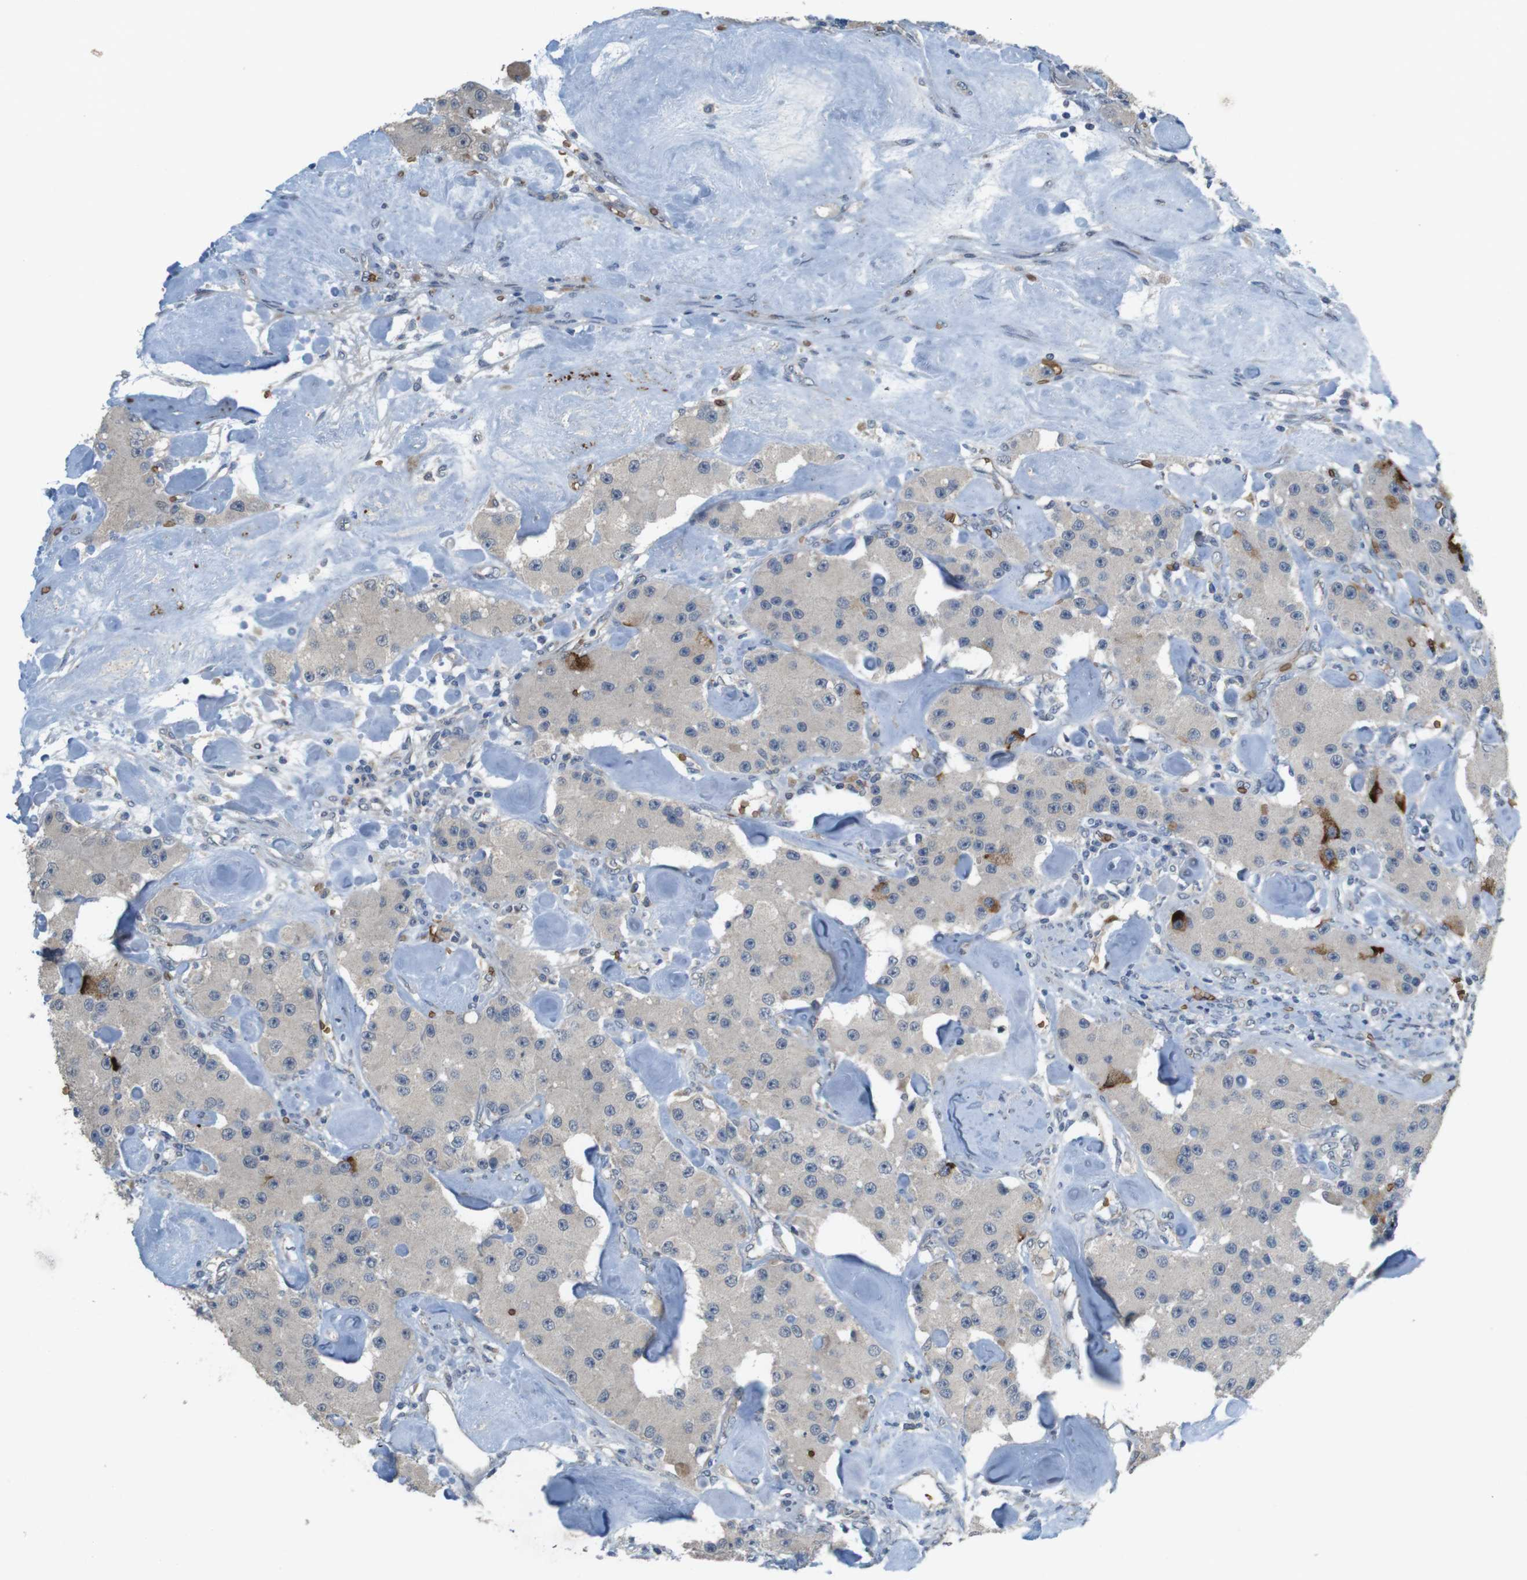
{"staining": {"intensity": "negative", "quantity": "none", "location": "none"}, "tissue": "carcinoid", "cell_type": "Tumor cells", "image_type": "cancer", "snomed": [{"axis": "morphology", "description": "Carcinoid, malignant, NOS"}, {"axis": "topography", "description": "Pancreas"}], "caption": "IHC histopathology image of neoplastic tissue: malignant carcinoid stained with DAB (3,3'-diaminobenzidine) shows no significant protein positivity in tumor cells. (DAB (3,3'-diaminobenzidine) IHC, high magnification).", "gene": "GYPA", "patient": {"sex": "male", "age": 41}}